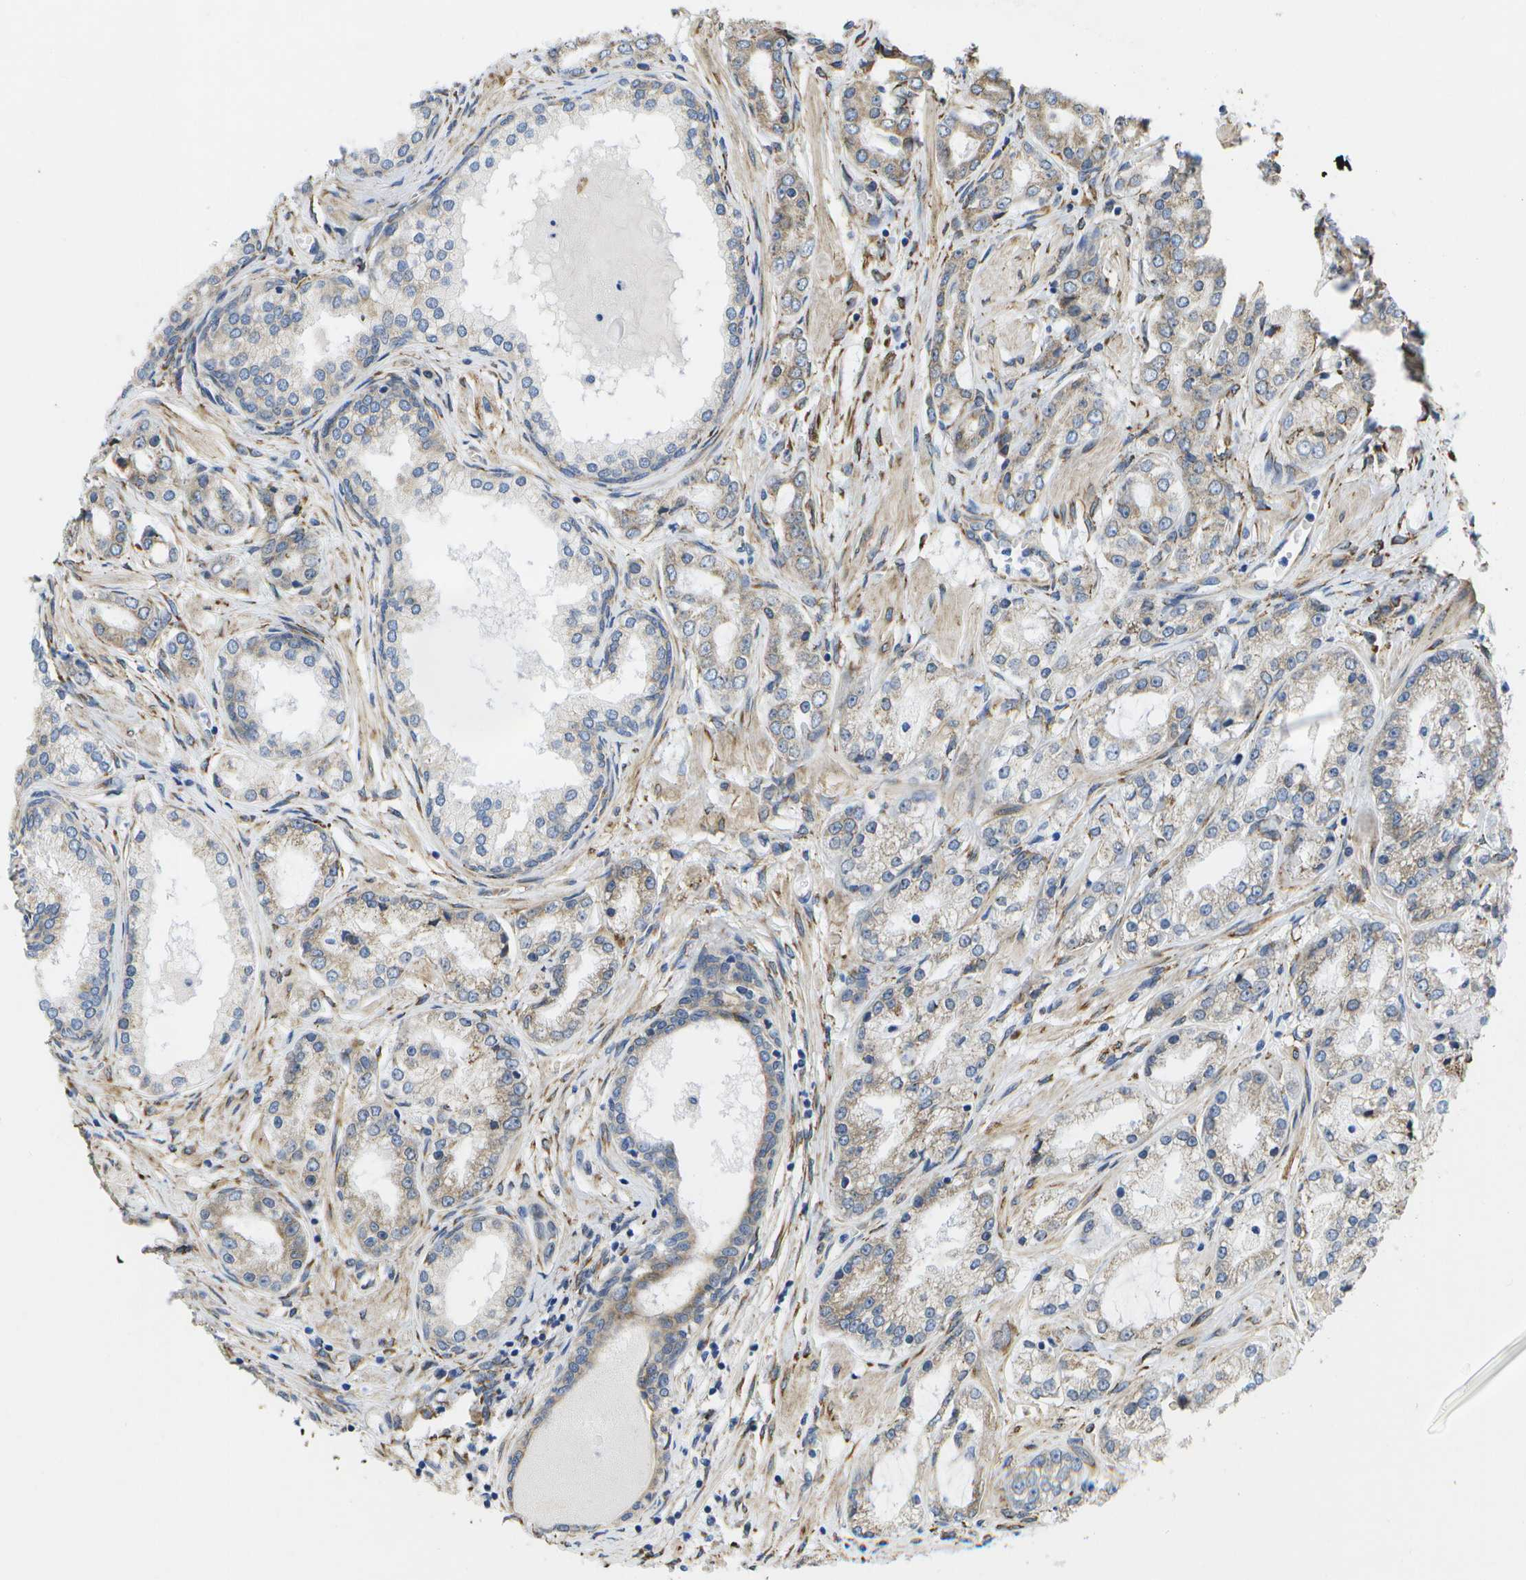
{"staining": {"intensity": "weak", "quantity": "25%-75%", "location": "cytoplasmic/membranous"}, "tissue": "prostate cancer", "cell_type": "Tumor cells", "image_type": "cancer", "snomed": [{"axis": "morphology", "description": "Adenocarcinoma, Low grade"}, {"axis": "topography", "description": "Prostate"}], "caption": "An immunohistochemistry (IHC) photomicrograph of neoplastic tissue is shown. Protein staining in brown labels weak cytoplasmic/membranous positivity in prostate cancer (low-grade adenocarcinoma) within tumor cells. (Stains: DAB (3,3'-diaminobenzidine) in brown, nuclei in blue, Microscopy: brightfield microscopy at high magnification).", "gene": "ZDHHC17", "patient": {"sex": "male", "age": 63}}